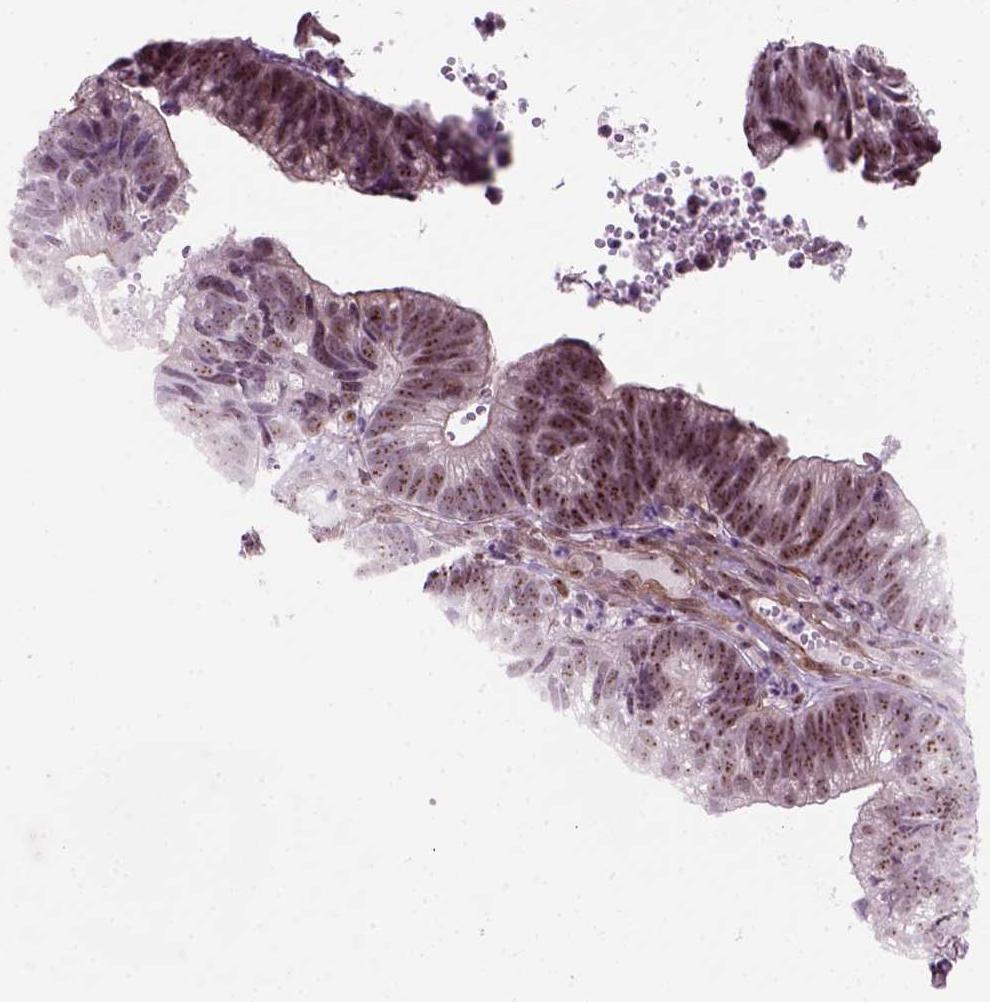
{"staining": {"intensity": "moderate", "quantity": ">75%", "location": "nuclear"}, "tissue": "head and neck cancer", "cell_type": "Tumor cells", "image_type": "cancer", "snomed": [{"axis": "morphology", "description": "Adenocarcinoma, NOS"}, {"axis": "topography", "description": "Head-Neck"}], "caption": "Immunohistochemical staining of head and neck adenocarcinoma shows moderate nuclear protein expression in approximately >75% of tumor cells. (DAB IHC, brown staining for protein, blue staining for nuclei).", "gene": "RRS1", "patient": {"sex": "male", "age": 62}}